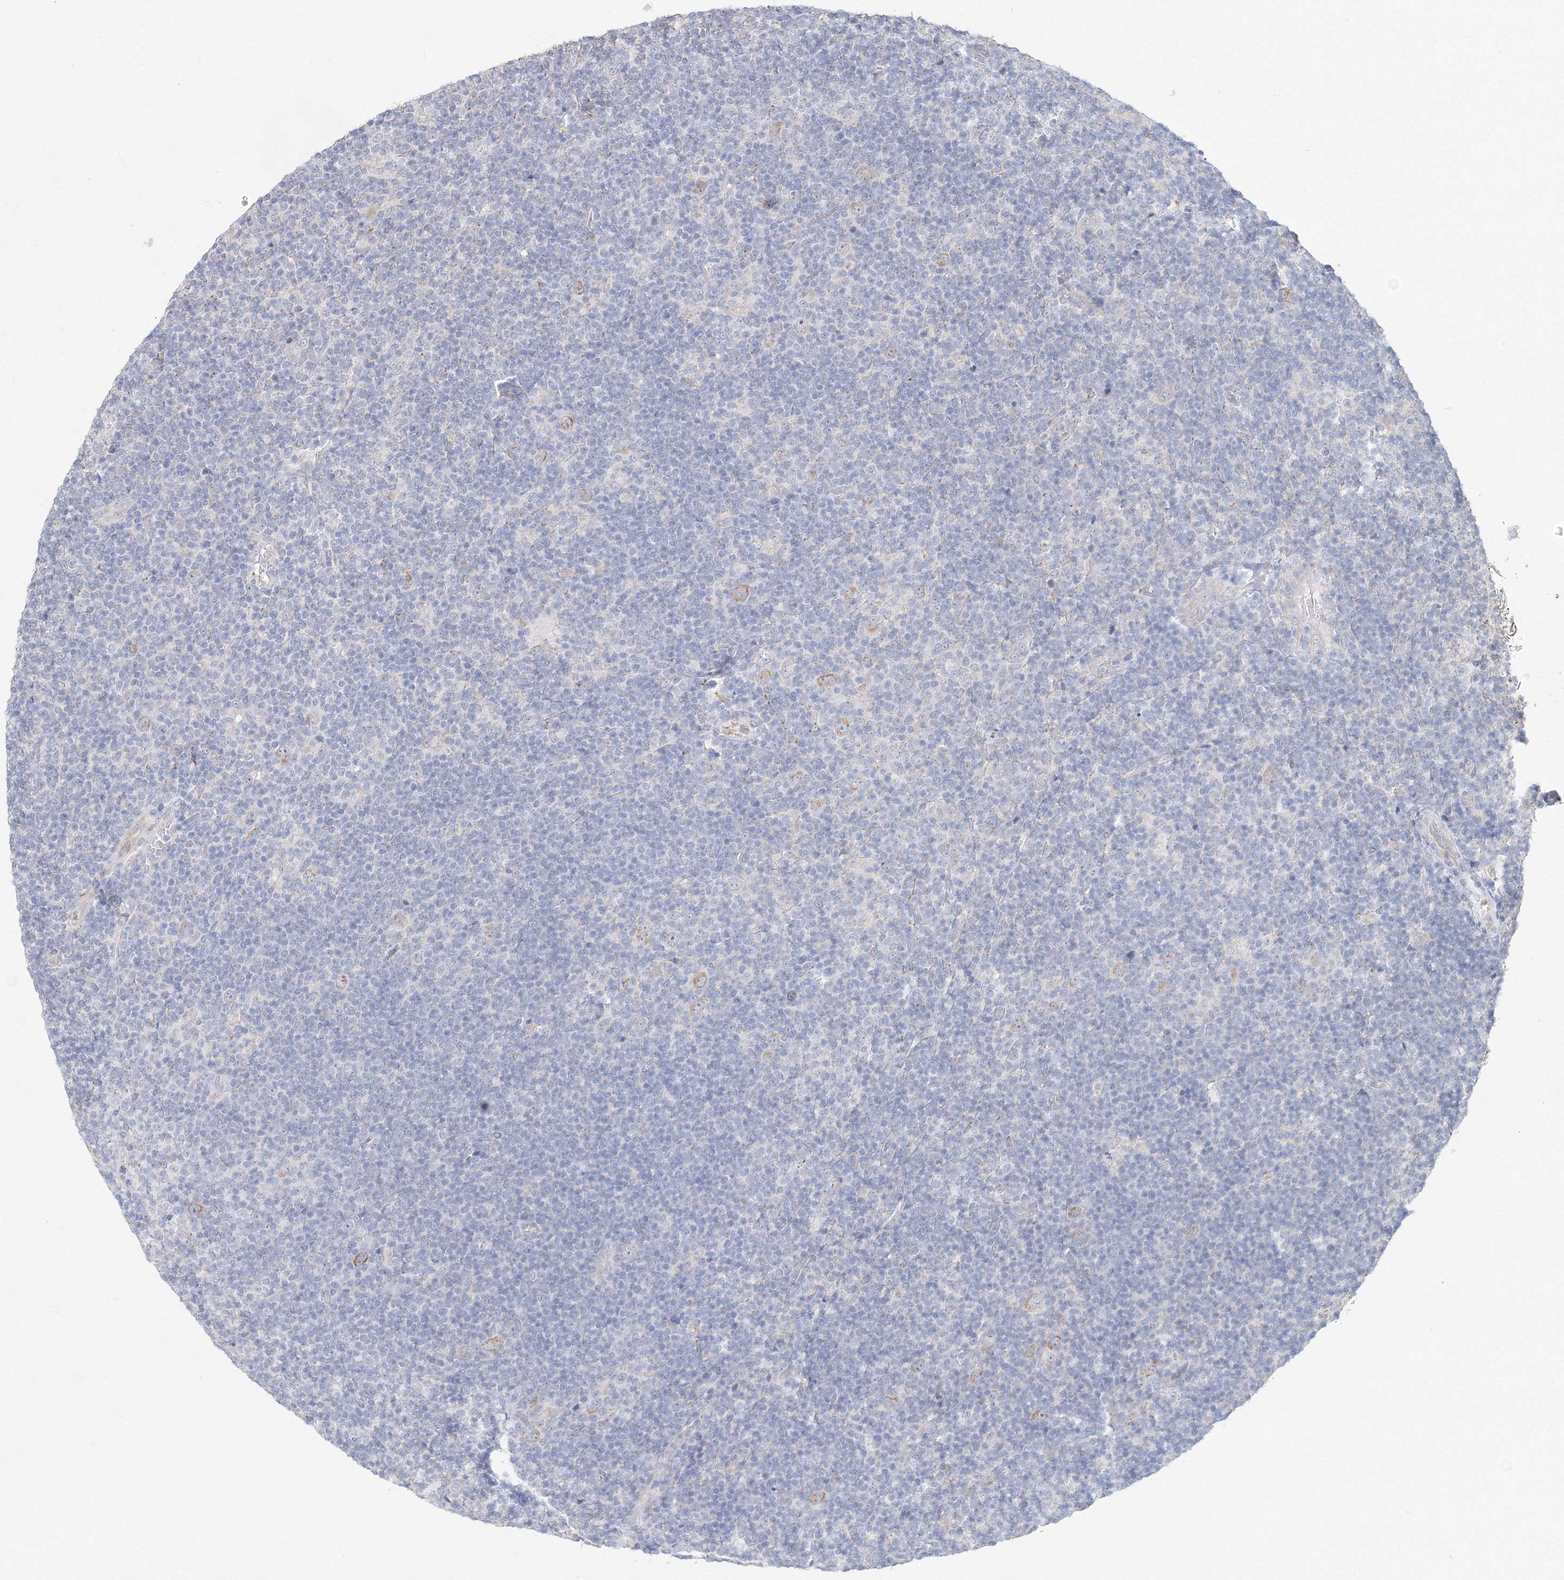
{"staining": {"intensity": "weak", "quantity": ">75%", "location": "cytoplasmic/membranous"}, "tissue": "lymphoma", "cell_type": "Tumor cells", "image_type": "cancer", "snomed": [{"axis": "morphology", "description": "Hodgkin's disease, NOS"}, {"axis": "topography", "description": "Lymph node"}], "caption": "This is a micrograph of immunohistochemistry staining of Hodgkin's disease, which shows weak staining in the cytoplasmic/membranous of tumor cells.", "gene": "DHRS12", "patient": {"sex": "female", "age": 57}}